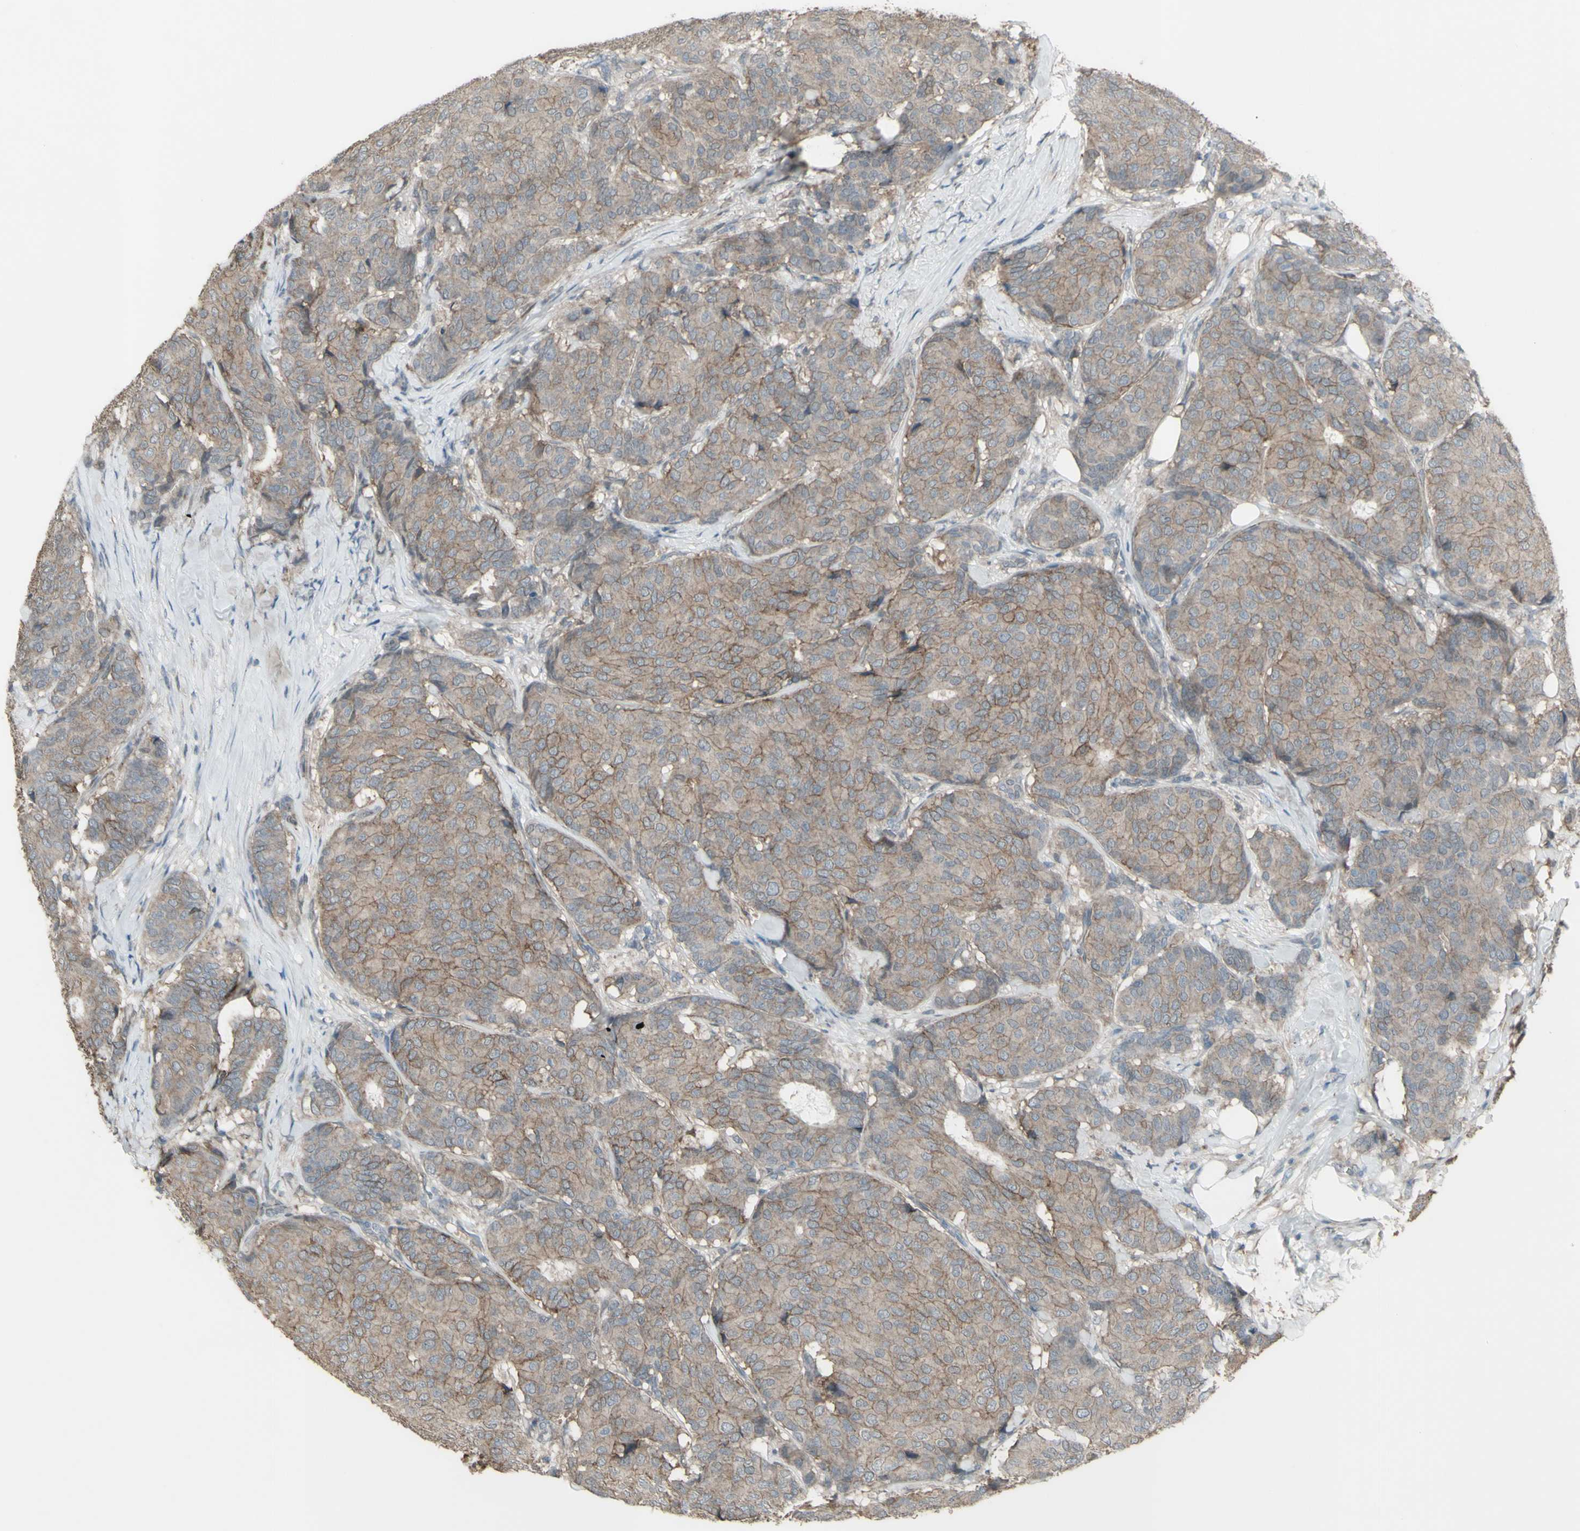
{"staining": {"intensity": "weak", "quantity": ">75%", "location": "cytoplasmic/membranous"}, "tissue": "breast cancer", "cell_type": "Tumor cells", "image_type": "cancer", "snomed": [{"axis": "morphology", "description": "Duct carcinoma"}, {"axis": "topography", "description": "Breast"}], "caption": "A low amount of weak cytoplasmic/membranous staining is appreciated in about >75% of tumor cells in breast cancer tissue.", "gene": "FXYD3", "patient": {"sex": "female", "age": 75}}